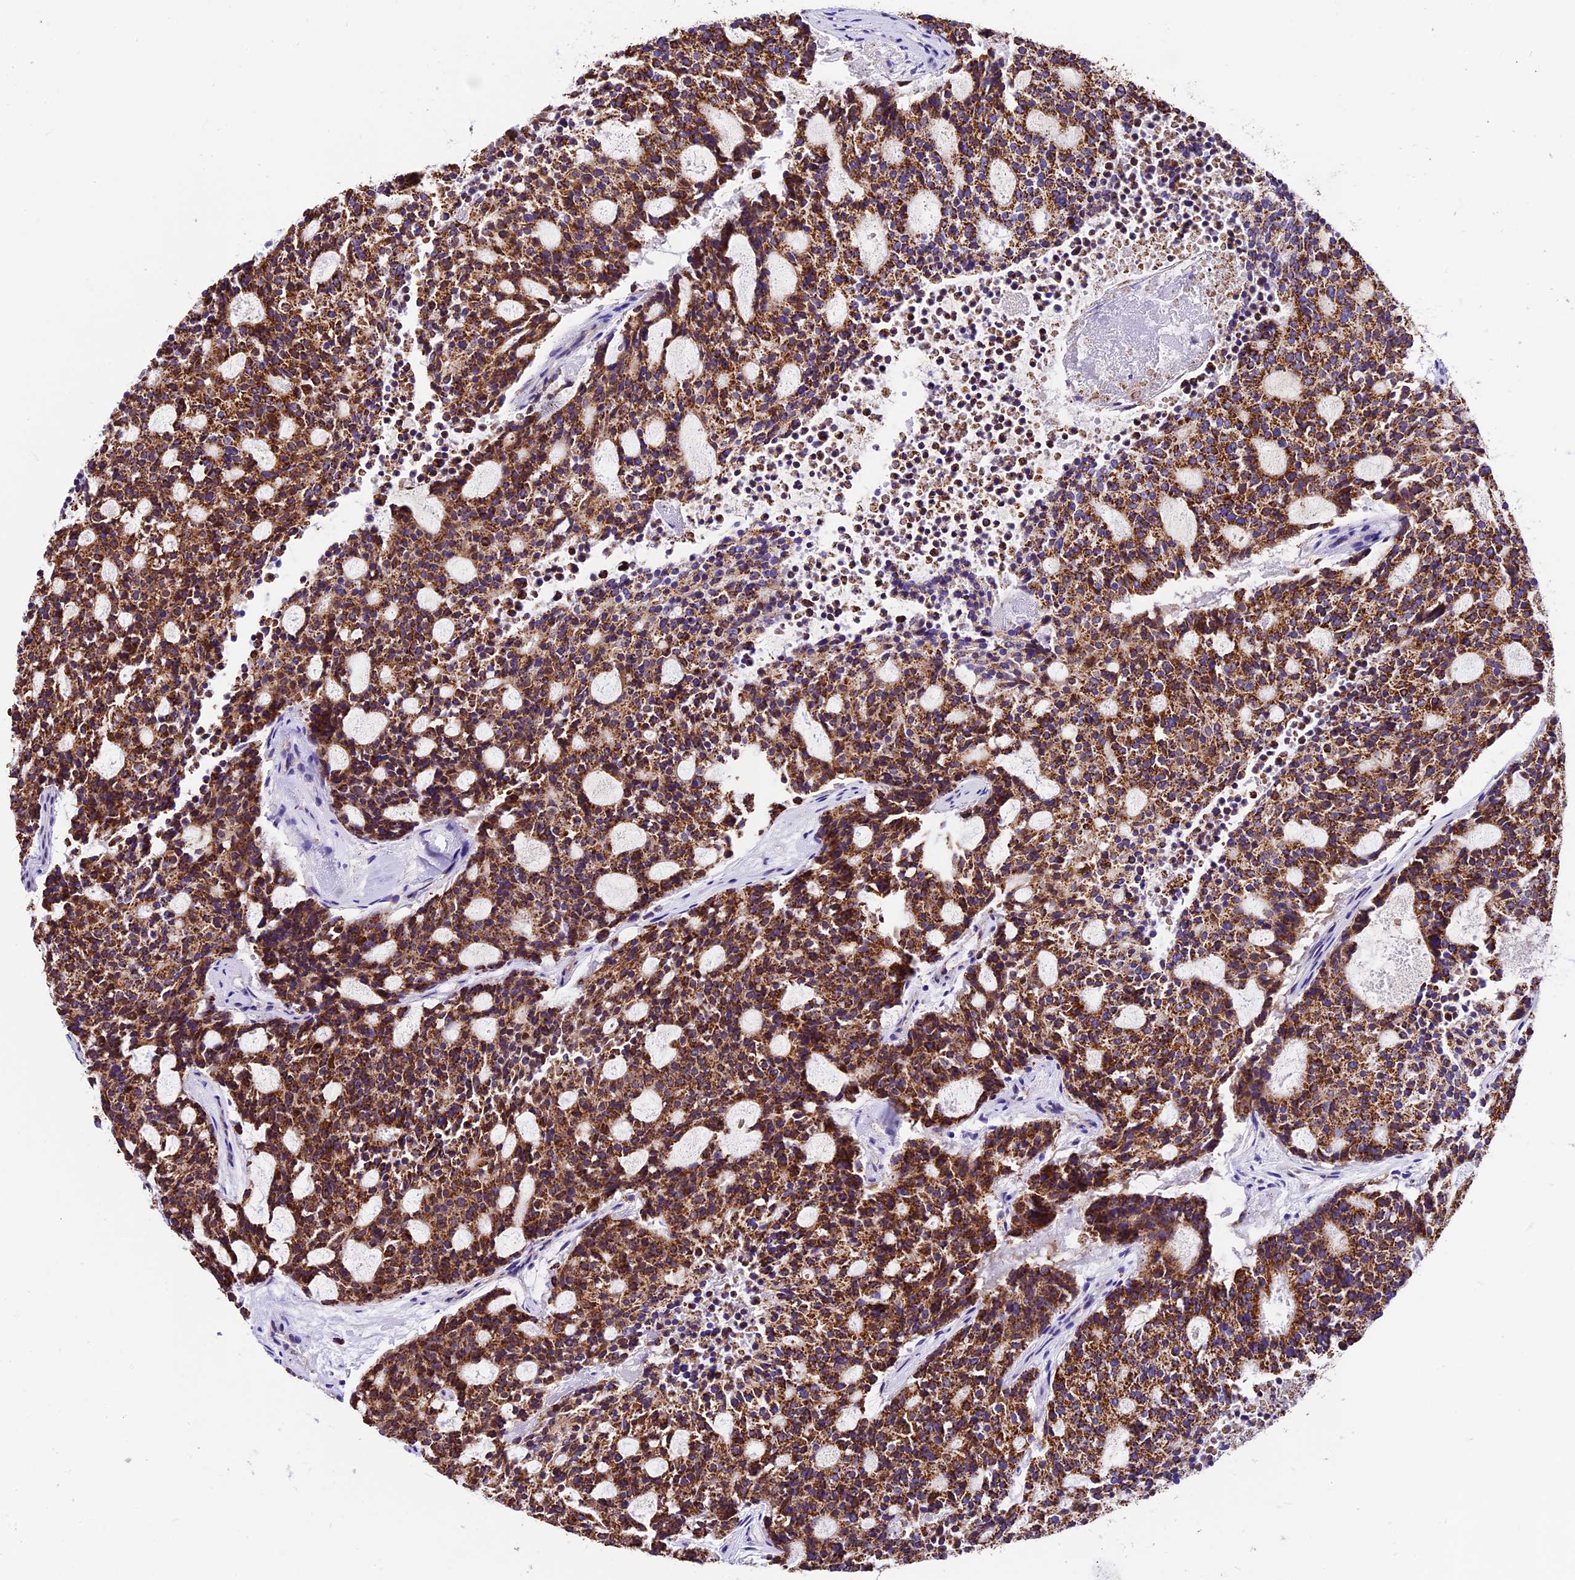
{"staining": {"intensity": "strong", "quantity": ">75%", "location": "cytoplasmic/membranous"}, "tissue": "carcinoid", "cell_type": "Tumor cells", "image_type": "cancer", "snomed": [{"axis": "morphology", "description": "Carcinoid, malignant, NOS"}, {"axis": "topography", "description": "Pancreas"}], "caption": "DAB (3,3'-diaminobenzidine) immunohistochemical staining of carcinoid shows strong cytoplasmic/membranous protein staining in approximately >75% of tumor cells.", "gene": "DCAF5", "patient": {"sex": "female", "age": 54}}